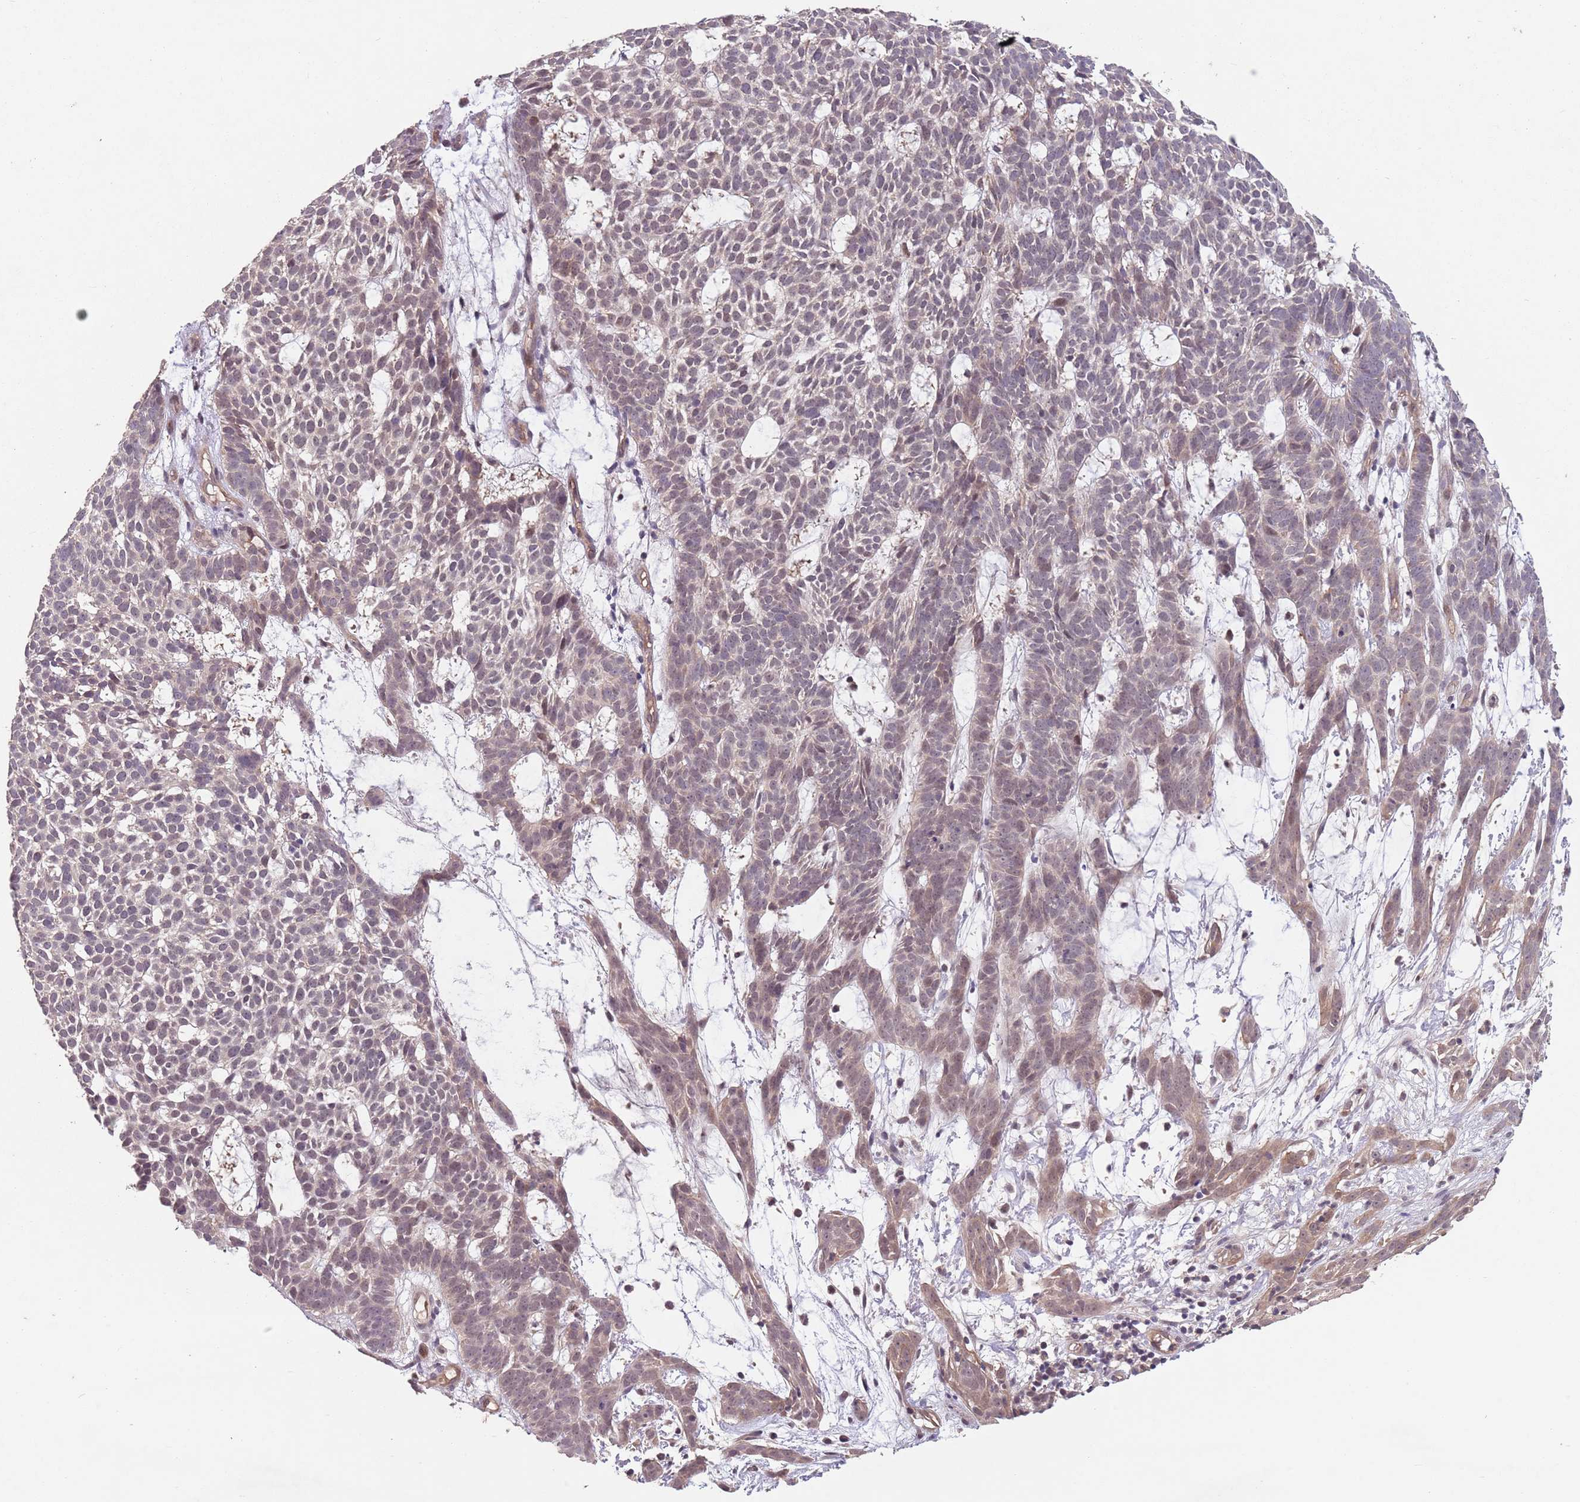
{"staining": {"intensity": "weak", "quantity": "<25%", "location": "cytoplasmic/membranous"}, "tissue": "skin cancer", "cell_type": "Tumor cells", "image_type": "cancer", "snomed": [{"axis": "morphology", "description": "Basal cell carcinoma"}, {"axis": "topography", "description": "Skin"}], "caption": "IHC micrograph of neoplastic tissue: human skin cancer (basal cell carcinoma) stained with DAB (3,3'-diaminobenzidine) exhibits no significant protein staining in tumor cells.", "gene": "MEI1", "patient": {"sex": "female", "age": 78}}